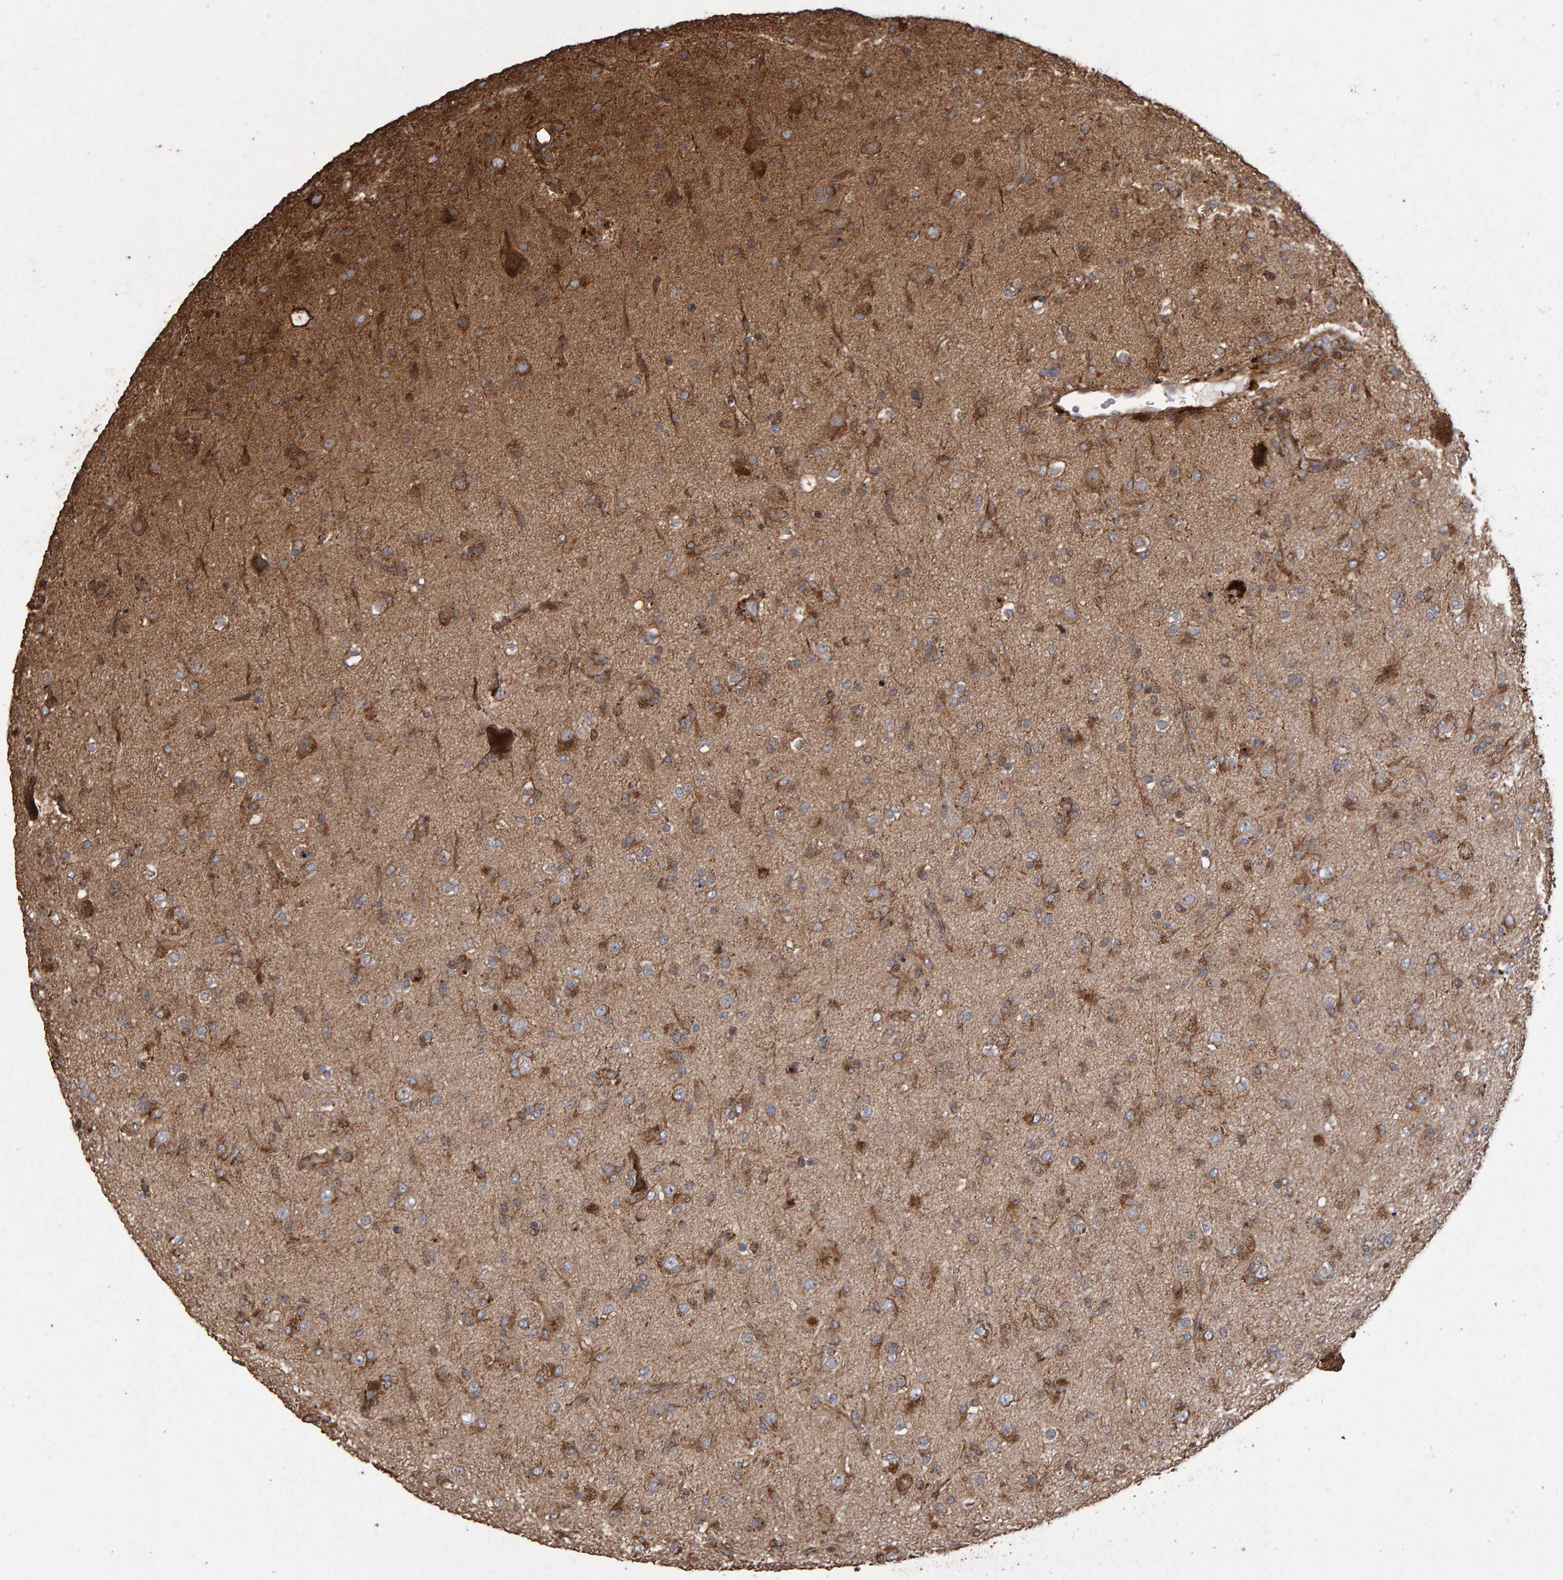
{"staining": {"intensity": "weak", "quantity": ">75%", "location": "cytoplasmic/membranous"}, "tissue": "glioma", "cell_type": "Tumor cells", "image_type": "cancer", "snomed": [{"axis": "morphology", "description": "Glioma, malignant, Low grade"}, {"axis": "topography", "description": "Brain"}], "caption": "A micrograph of human glioma stained for a protein demonstrates weak cytoplasmic/membranous brown staining in tumor cells. (Brightfield microscopy of DAB IHC at high magnification).", "gene": "OSBP2", "patient": {"sex": "male", "age": 65}}